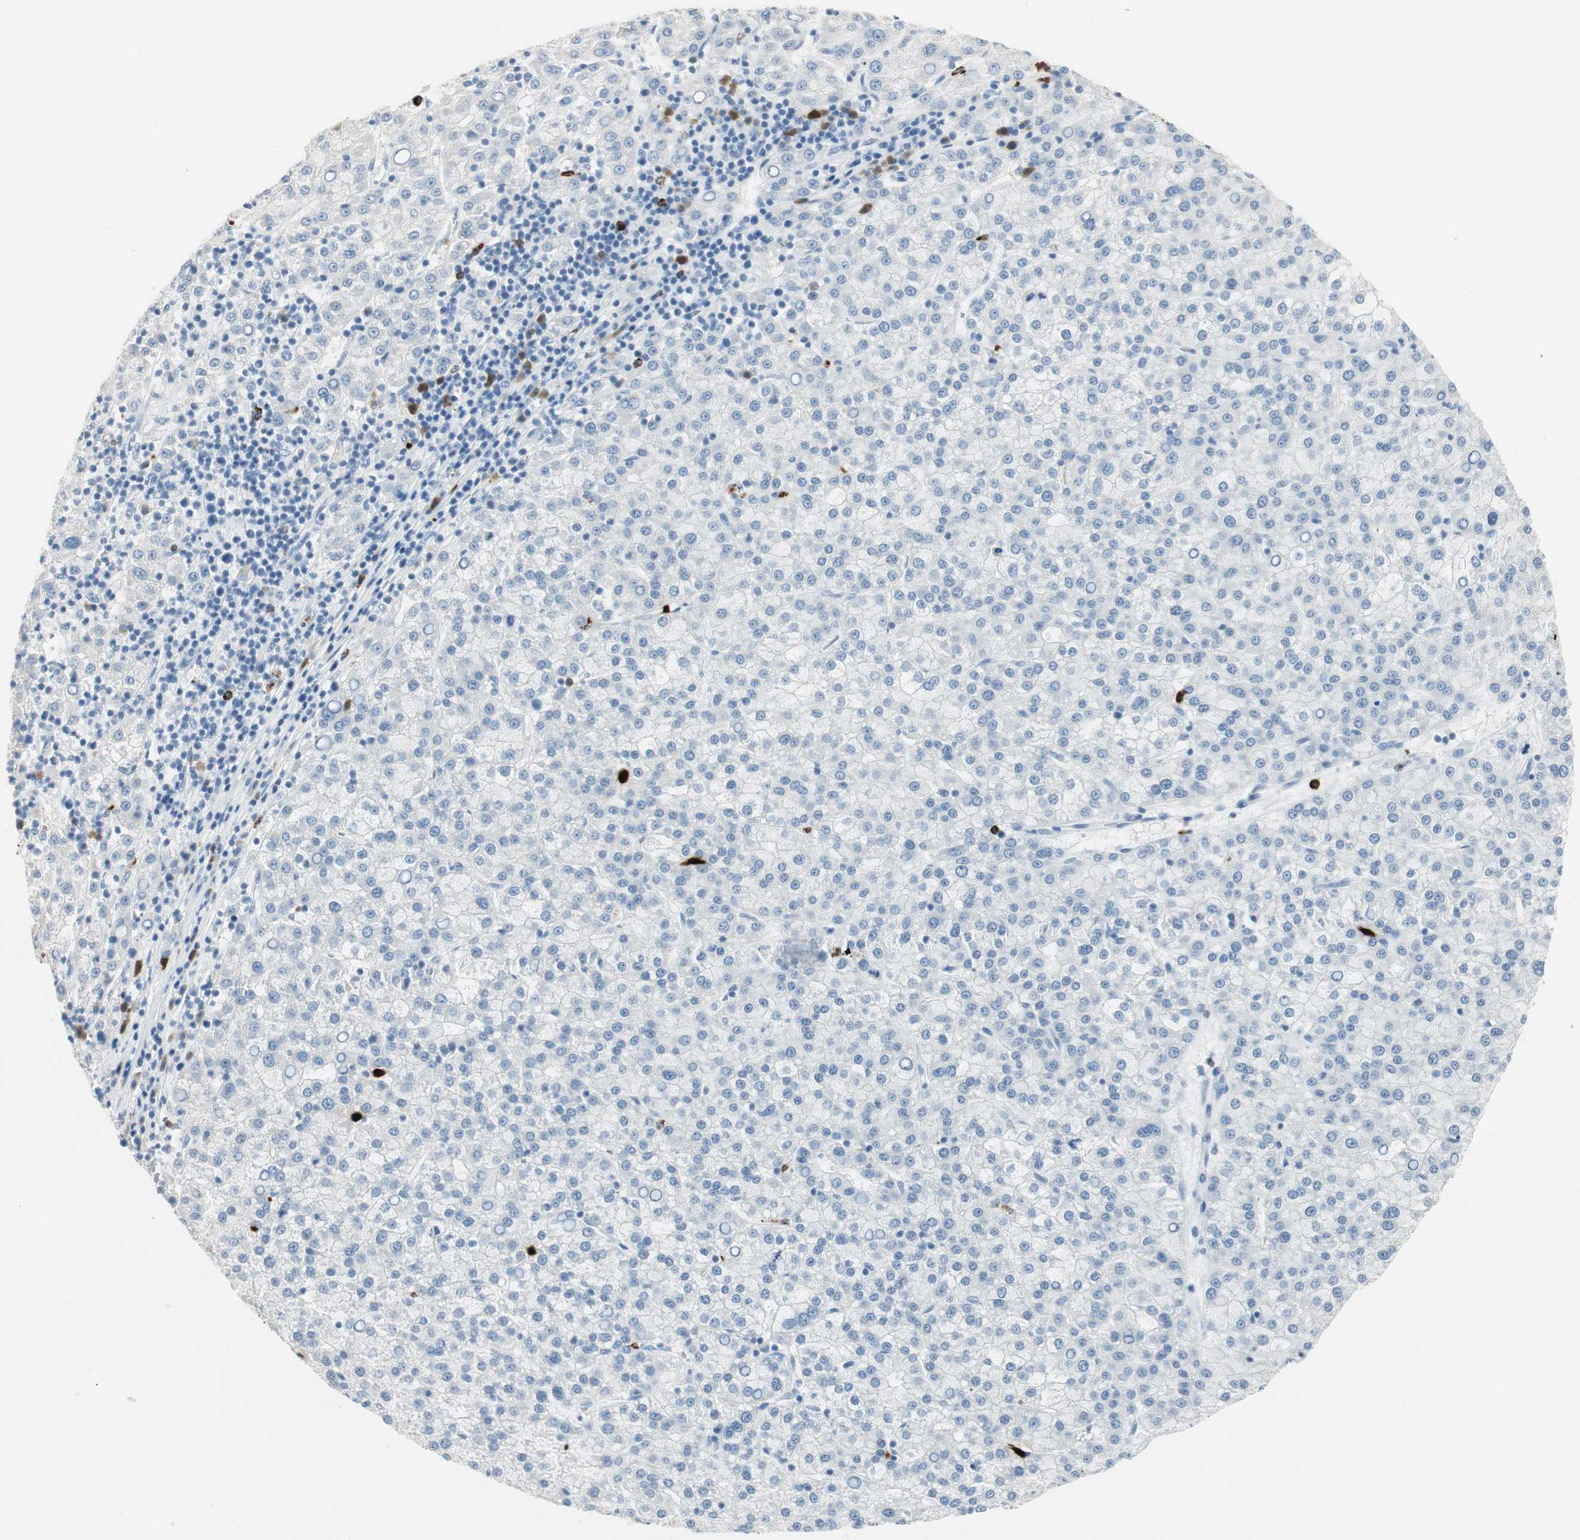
{"staining": {"intensity": "negative", "quantity": "none", "location": "none"}, "tissue": "liver cancer", "cell_type": "Tumor cells", "image_type": "cancer", "snomed": [{"axis": "morphology", "description": "Carcinoma, Hepatocellular, NOS"}, {"axis": "topography", "description": "Liver"}], "caption": "IHC of hepatocellular carcinoma (liver) displays no positivity in tumor cells.", "gene": "PRTN3", "patient": {"sex": "female", "age": 58}}